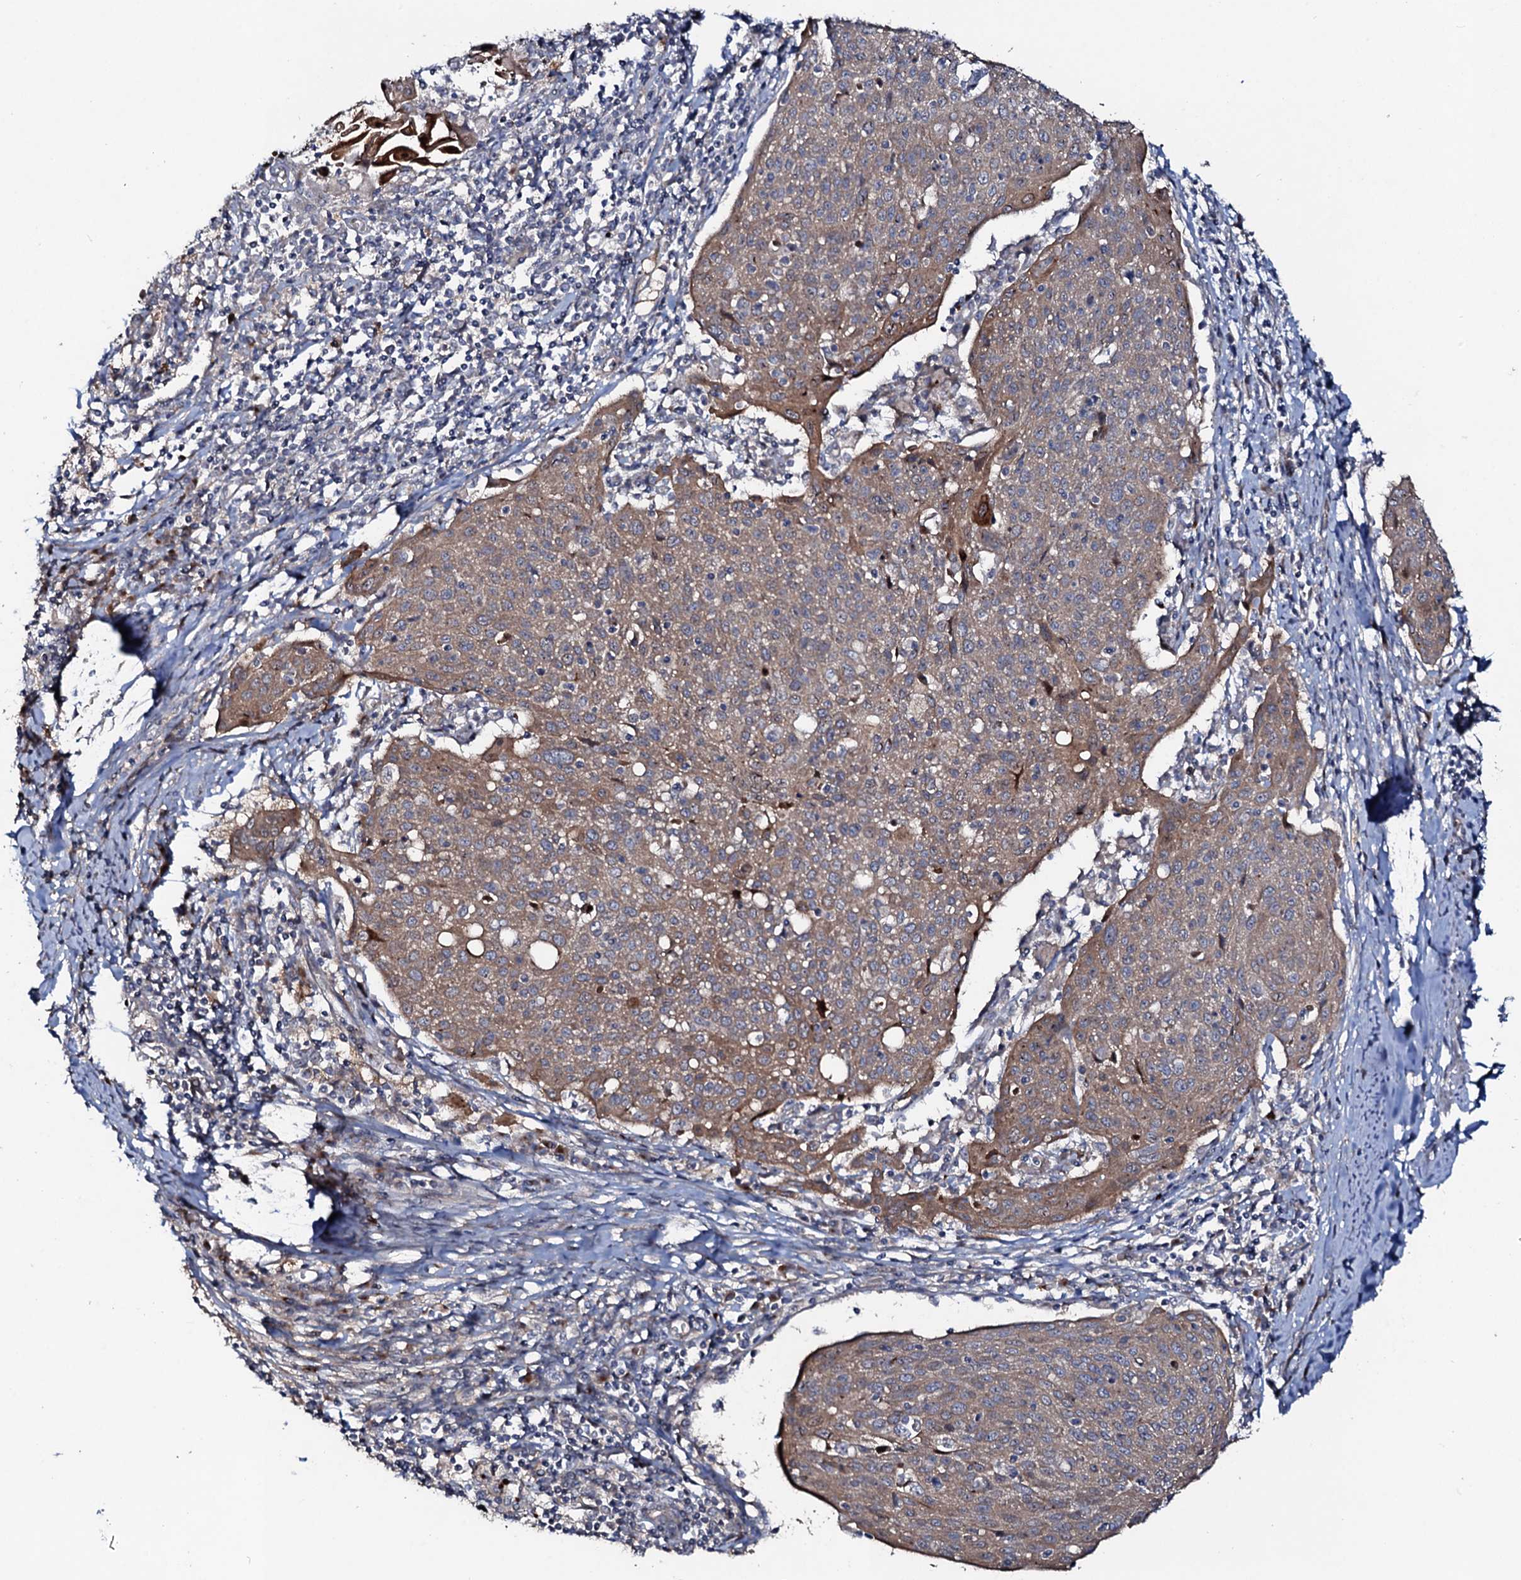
{"staining": {"intensity": "moderate", "quantity": "25%-75%", "location": "cytoplasmic/membranous"}, "tissue": "cervical cancer", "cell_type": "Tumor cells", "image_type": "cancer", "snomed": [{"axis": "morphology", "description": "Squamous cell carcinoma, NOS"}, {"axis": "topography", "description": "Cervix"}], "caption": "Immunohistochemical staining of human cervical cancer displays medium levels of moderate cytoplasmic/membranous protein staining in about 25%-75% of tumor cells. Nuclei are stained in blue.", "gene": "COG6", "patient": {"sex": "female", "age": 67}}